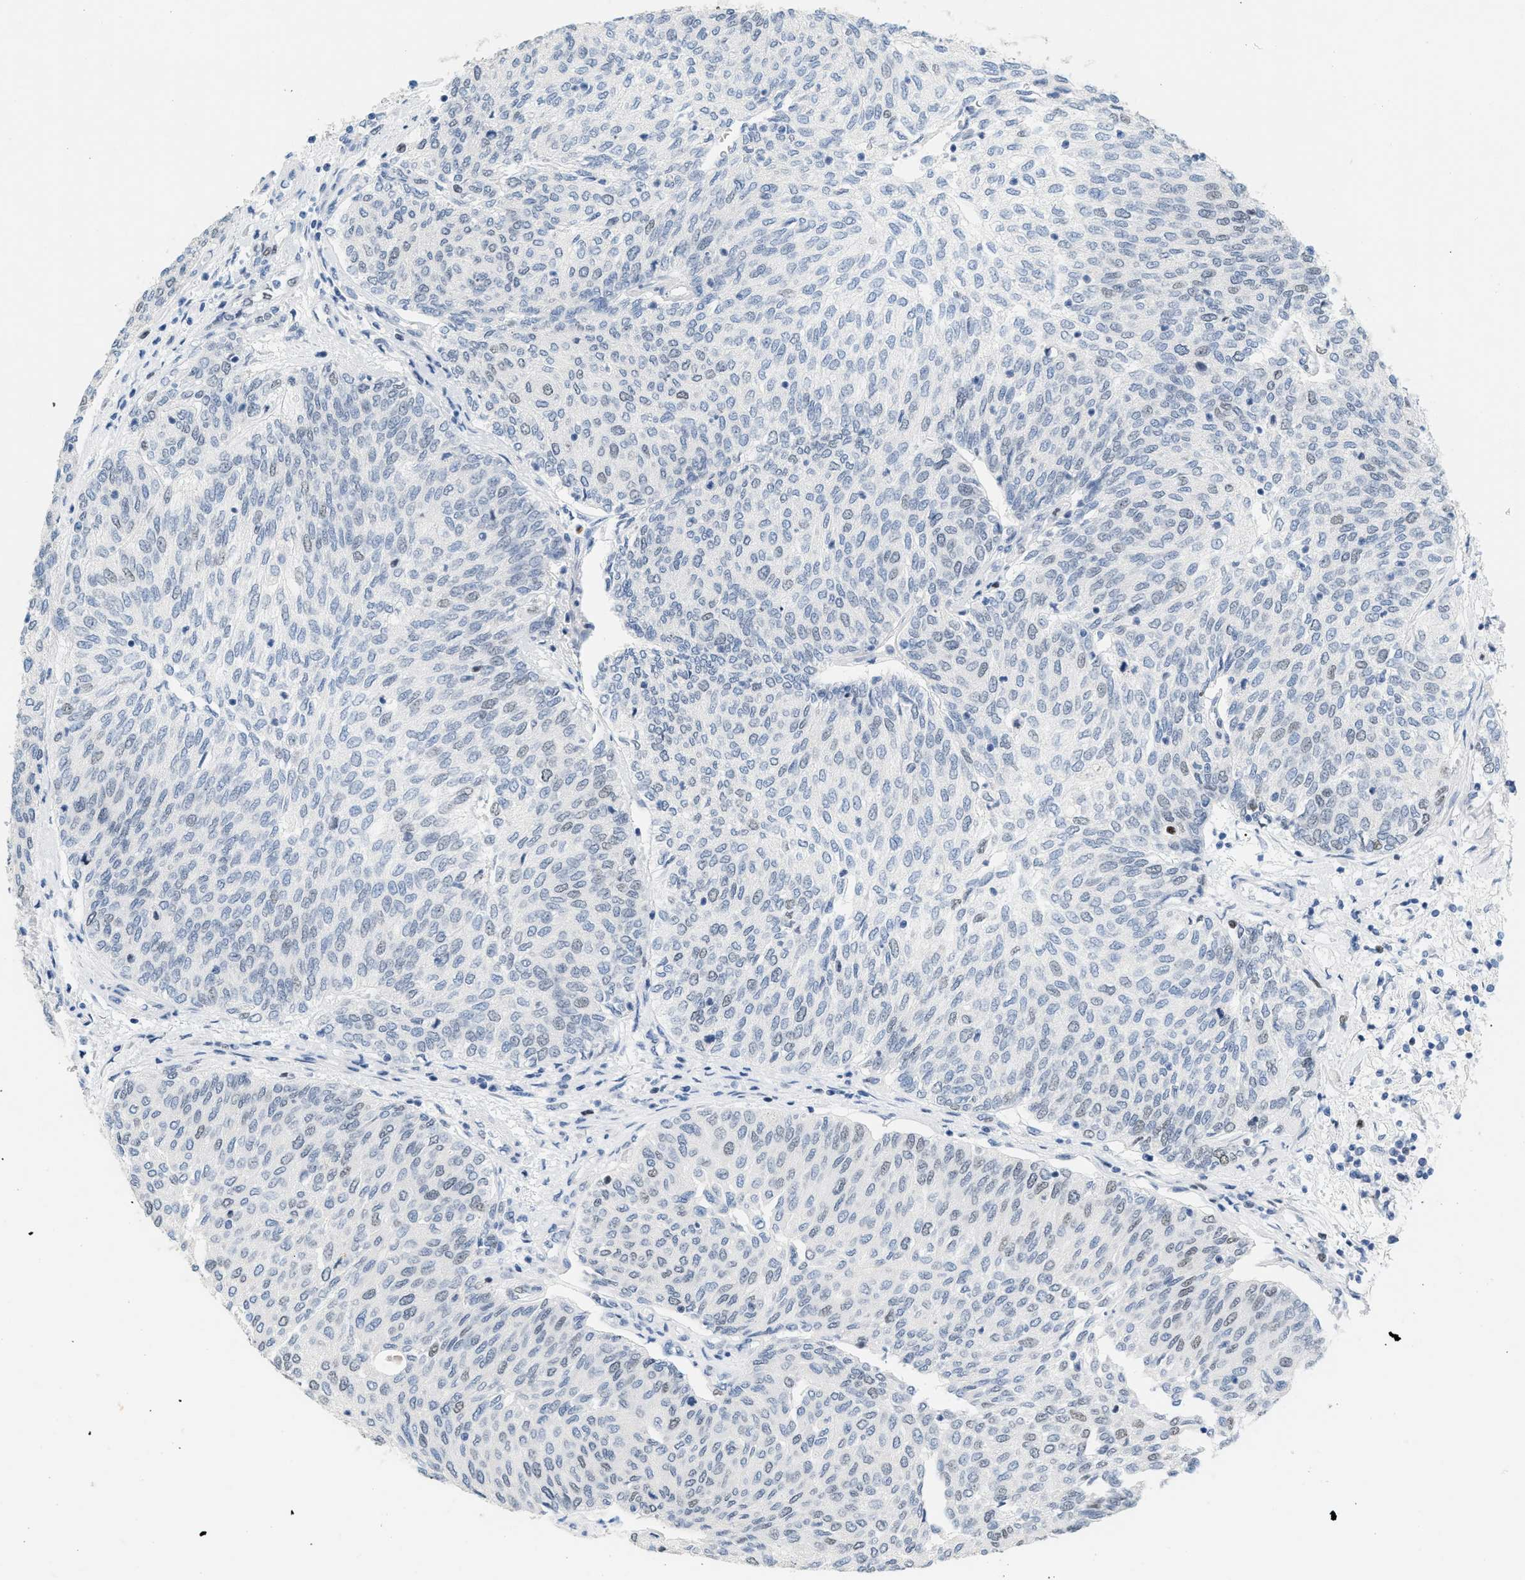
{"staining": {"intensity": "weak", "quantity": "<25%", "location": "nuclear"}, "tissue": "urothelial cancer", "cell_type": "Tumor cells", "image_type": "cancer", "snomed": [{"axis": "morphology", "description": "Urothelial carcinoma, Low grade"}, {"axis": "topography", "description": "Urinary bladder"}], "caption": "Immunohistochemical staining of low-grade urothelial carcinoma shows no significant positivity in tumor cells.", "gene": "MCM7", "patient": {"sex": "female", "age": 79}}